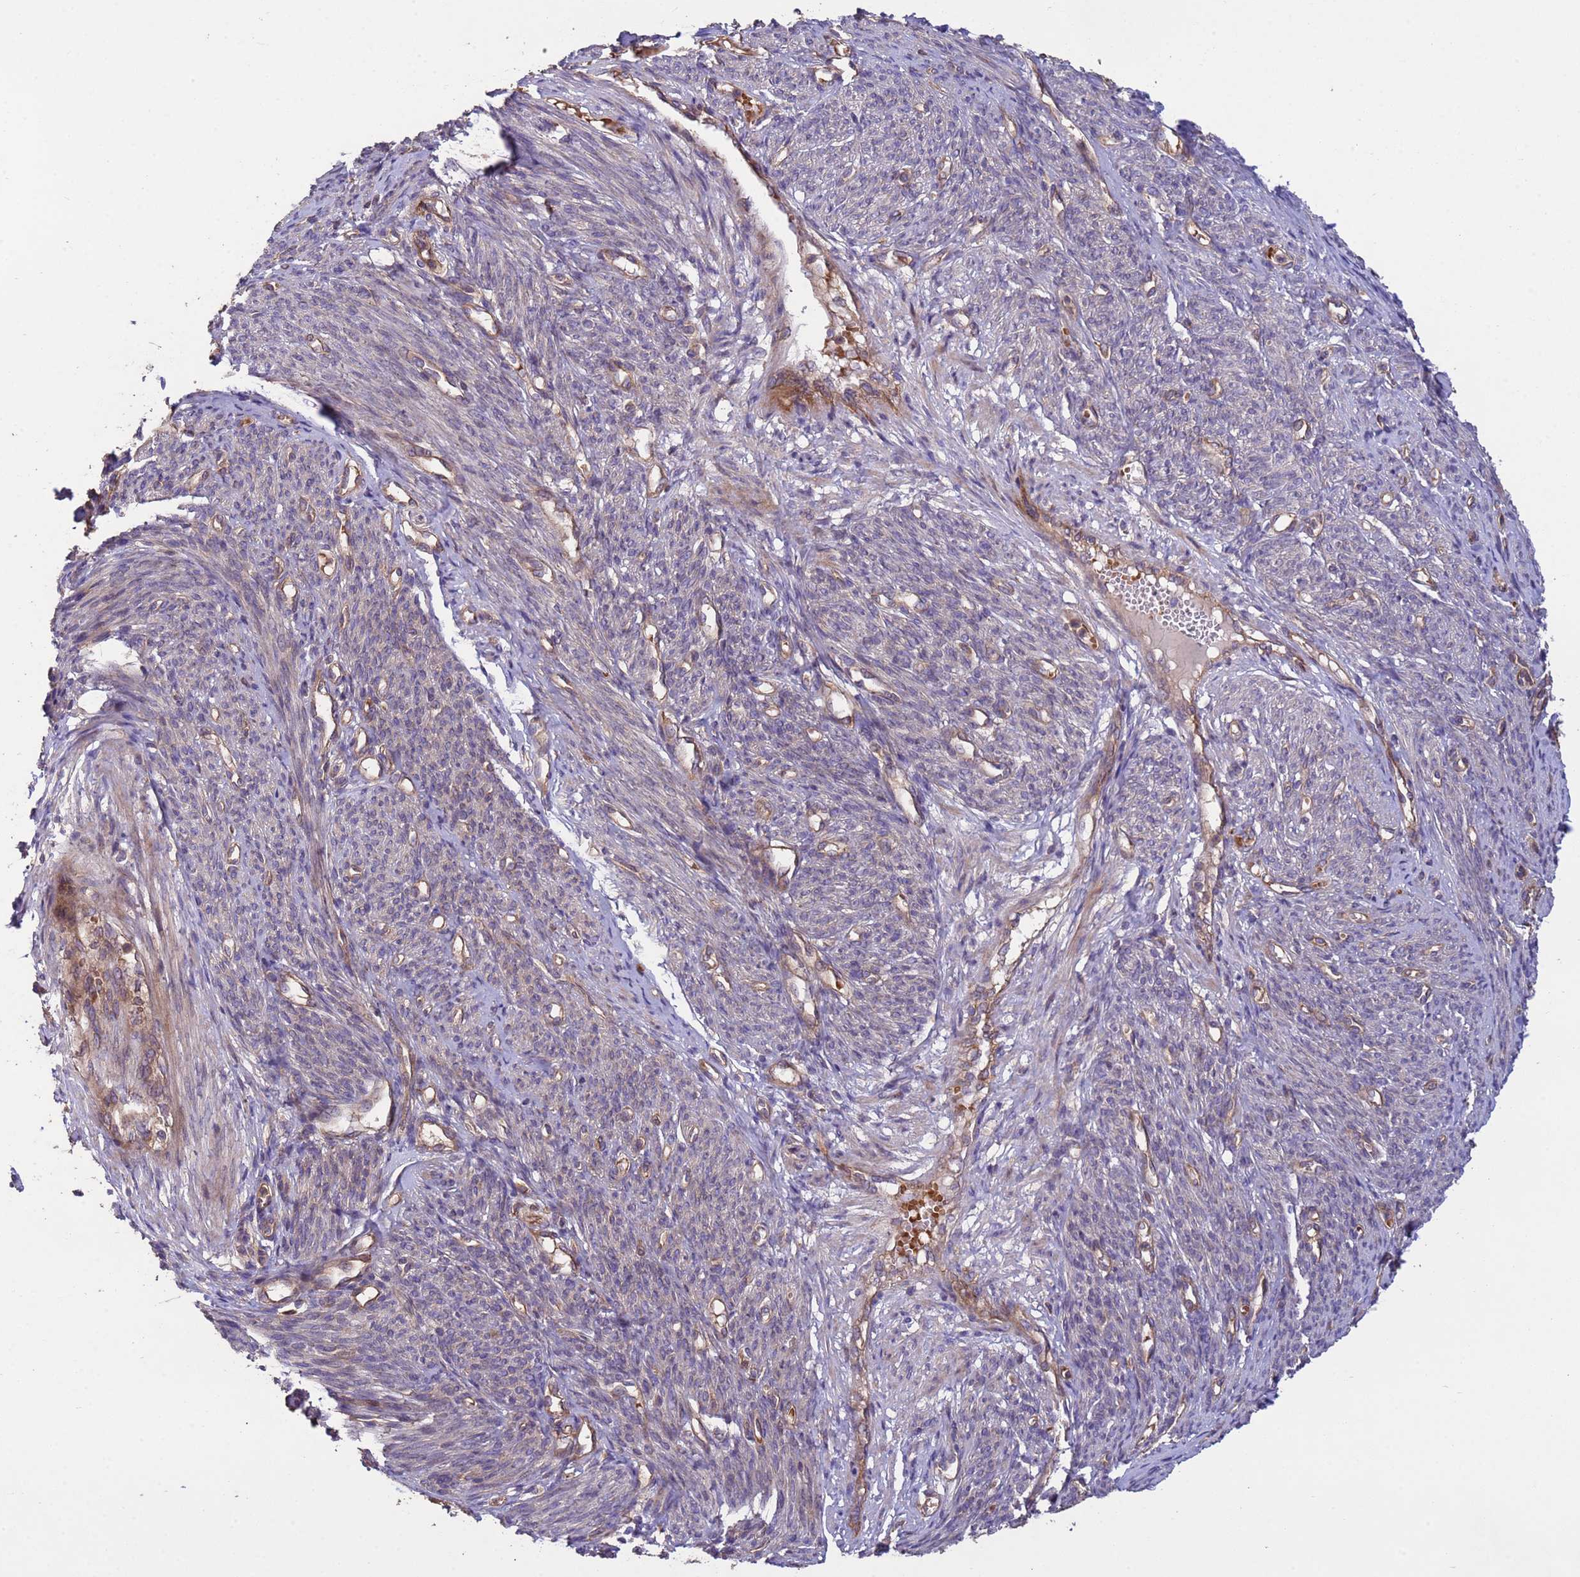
{"staining": {"intensity": "negative", "quantity": "none", "location": "none"}, "tissue": "endometrial cancer", "cell_type": "Tumor cells", "image_type": "cancer", "snomed": [{"axis": "morphology", "description": "Adenocarcinoma, NOS"}, {"axis": "topography", "description": "Endometrium"}], "caption": "The micrograph reveals no staining of tumor cells in endometrial cancer.", "gene": "RAB10", "patient": {"sex": "female", "age": 62}}